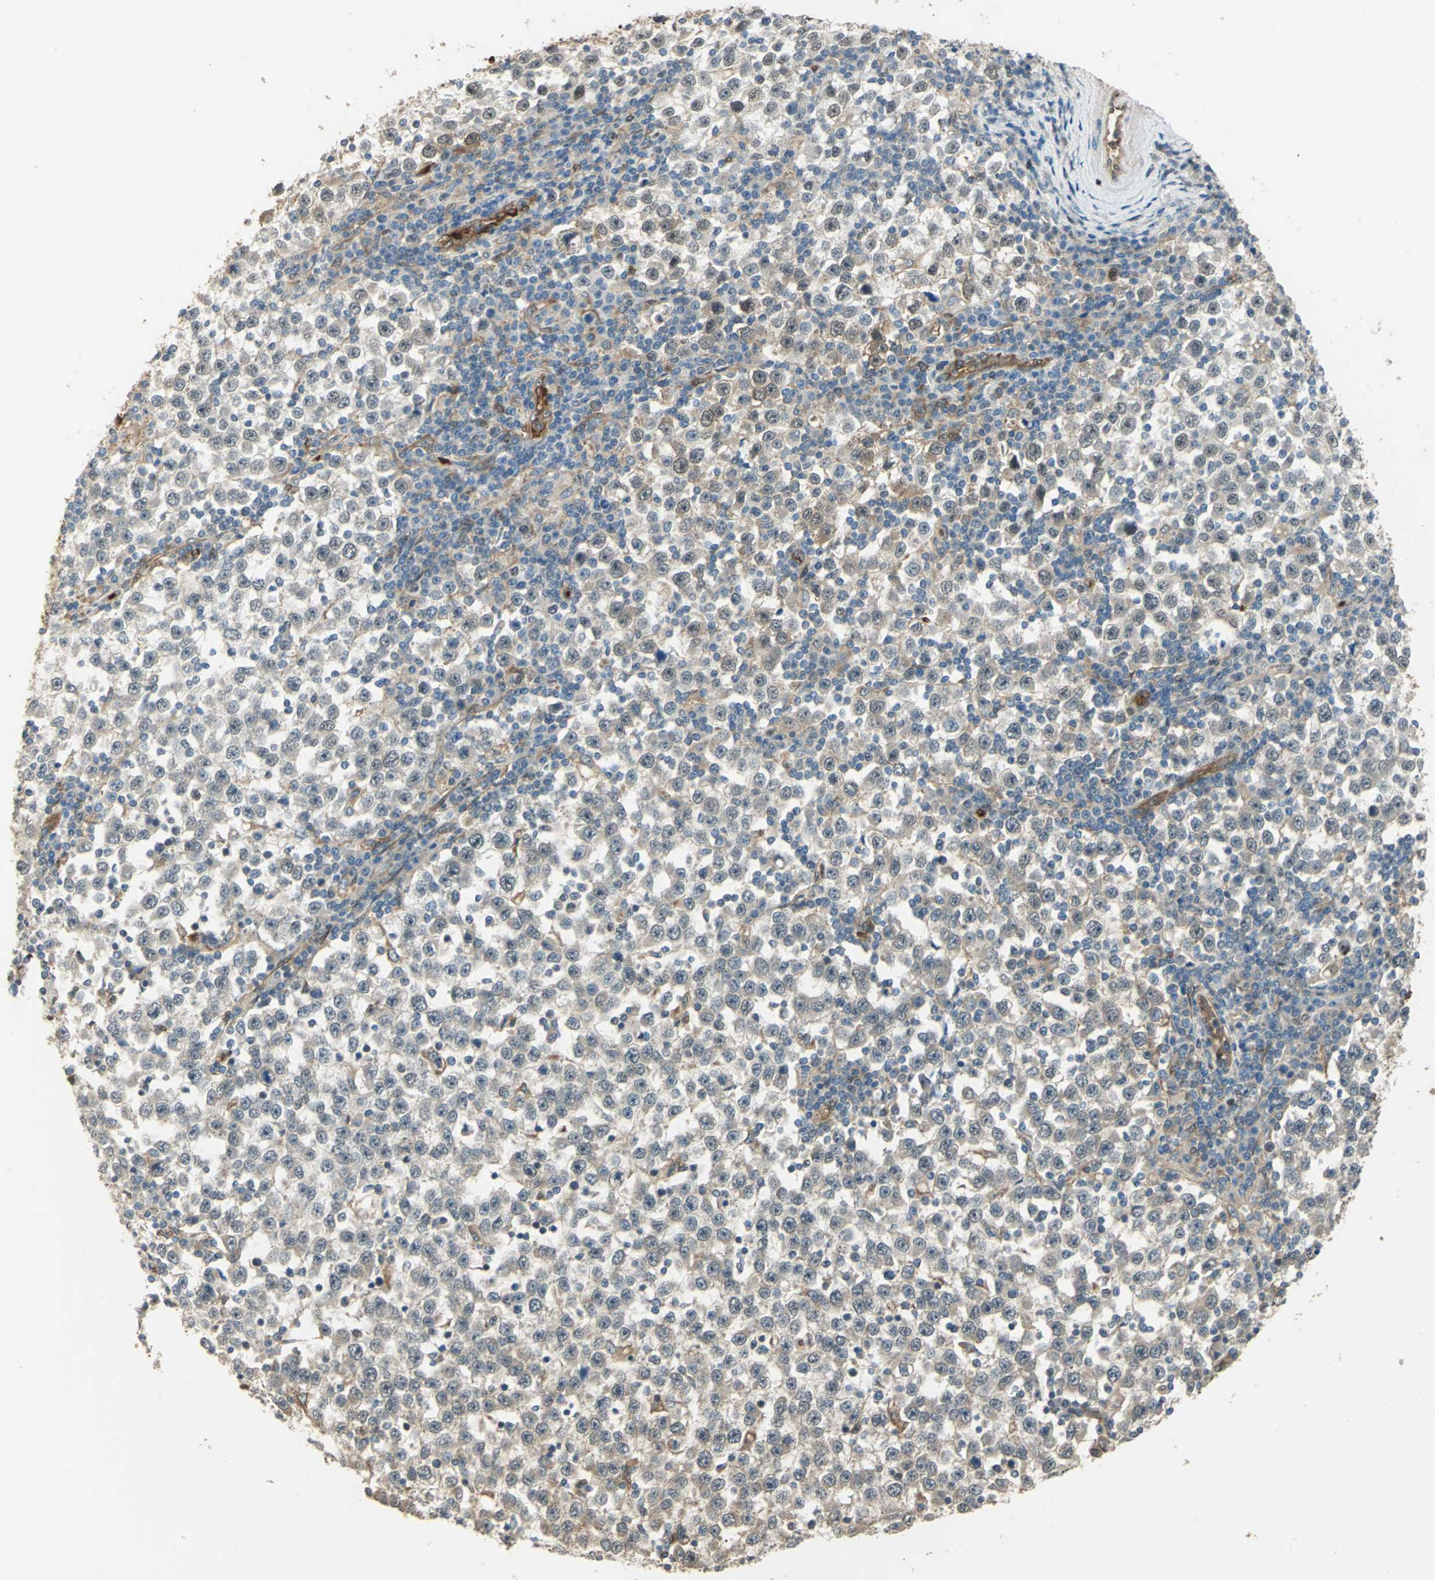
{"staining": {"intensity": "moderate", "quantity": "25%-75%", "location": "cytoplasmic/membranous,nuclear"}, "tissue": "testis cancer", "cell_type": "Tumor cells", "image_type": "cancer", "snomed": [{"axis": "morphology", "description": "Seminoma, NOS"}, {"axis": "topography", "description": "Testis"}], "caption": "Immunohistochemistry (IHC) staining of seminoma (testis), which exhibits medium levels of moderate cytoplasmic/membranous and nuclear positivity in approximately 25%-75% of tumor cells indicating moderate cytoplasmic/membranous and nuclear protein staining. The staining was performed using DAB (3,3'-diaminobenzidine) (brown) for protein detection and nuclei were counterstained in hematoxylin (blue).", "gene": "DDAH1", "patient": {"sex": "male", "age": 65}}